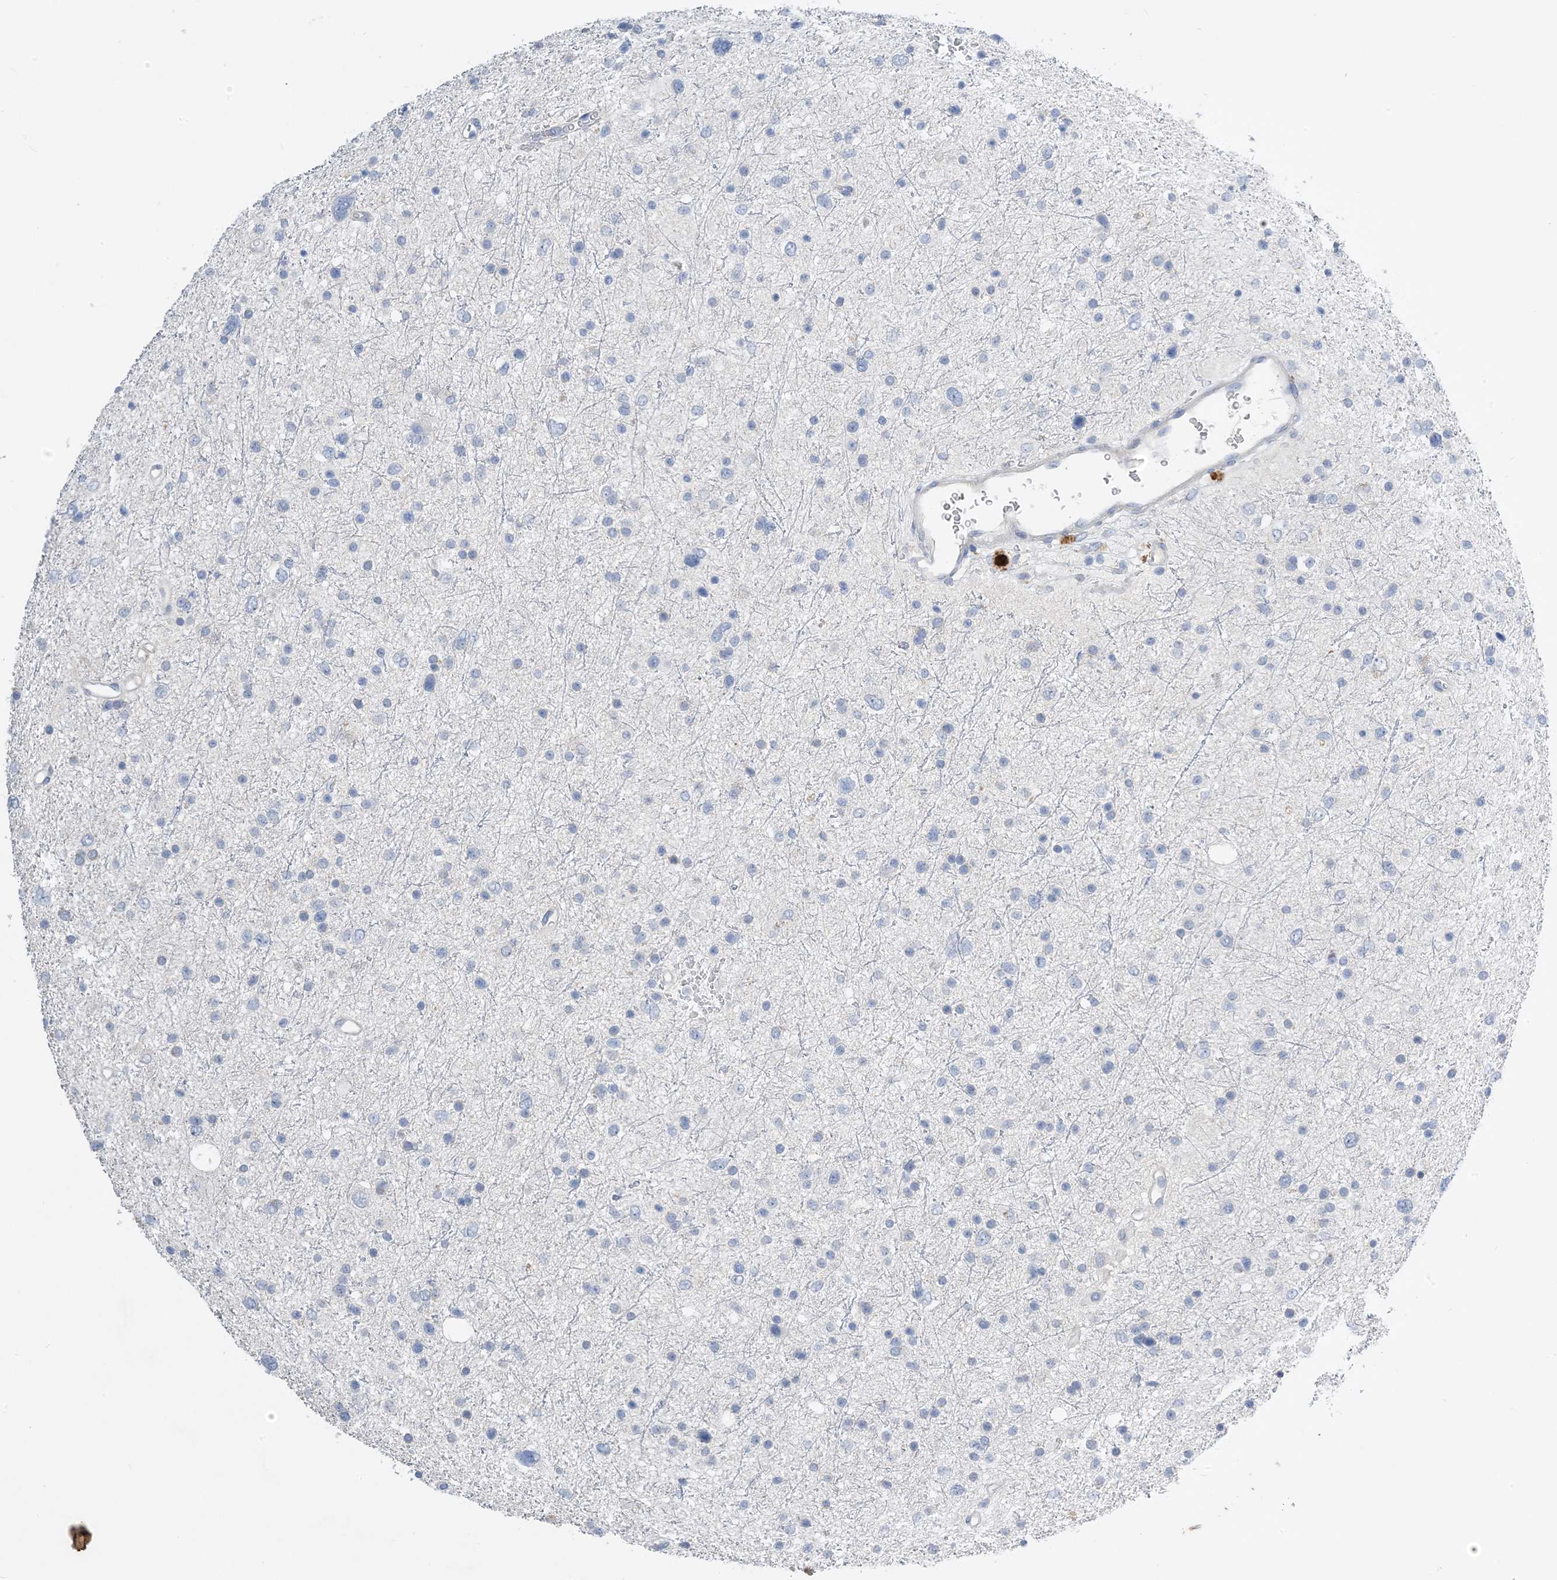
{"staining": {"intensity": "negative", "quantity": "none", "location": "none"}, "tissue": "glioma", "cell_type": "Tumor cells", "image_type": "cancer", "snomed": [{"axis": "morphology", "description": "Glioma, malignant, Low grade"}, {"axis": "topography", "description": "Brain"}], "caption": "Glioma was stained to show a protein in brown. There is no significant staining in tumor cells. (Stains: DAB (3,3'-diaminobenzidine) IHC with hematoxylin counter stain, Microscopy: brightfield microscopy at high magnification).", "gene": "KPRP", "patient": {"sex": "female", "age": 37}}